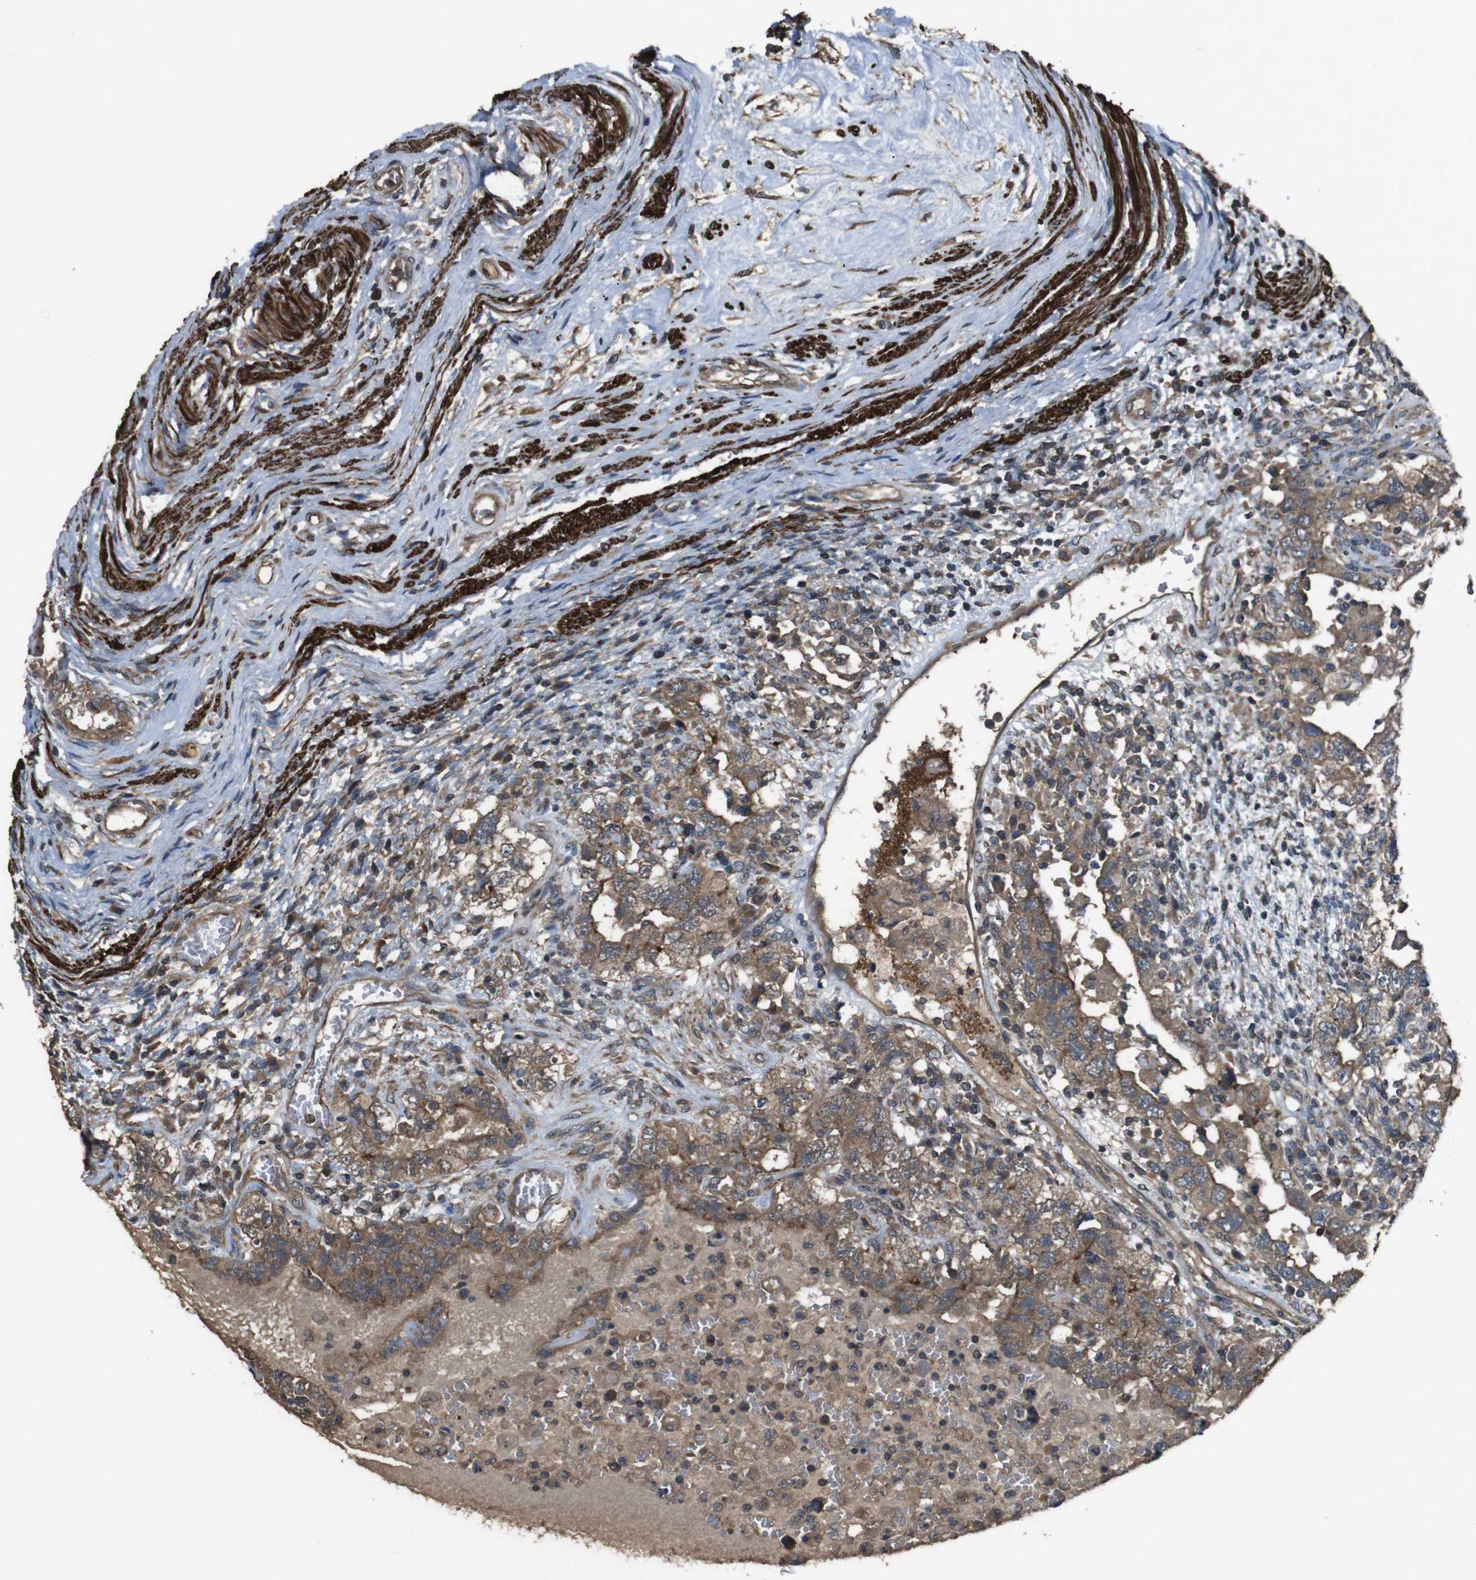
{"staining": {"intensity": "moderate", "quantity": ">75%", "location": "cytoplasmic/membranous"}, "tissue": "testis cancer", "cell_type": "Tumor cells", "image_type": "cancer", "snomed": [{"axis": "morphology", "description": "Carcinoma, Embryonal, NOS"}, {"axis": "topography", "description": "Testis"}], "caption": "Brown immunohistochemical staining in human embryonal carcinoma (testis) exhibits moderate cytoplasmic/membranous staining in about >75% of tumor cells.", "gene": "FUT2", "patient": {"sex": "male", "age": 26}}